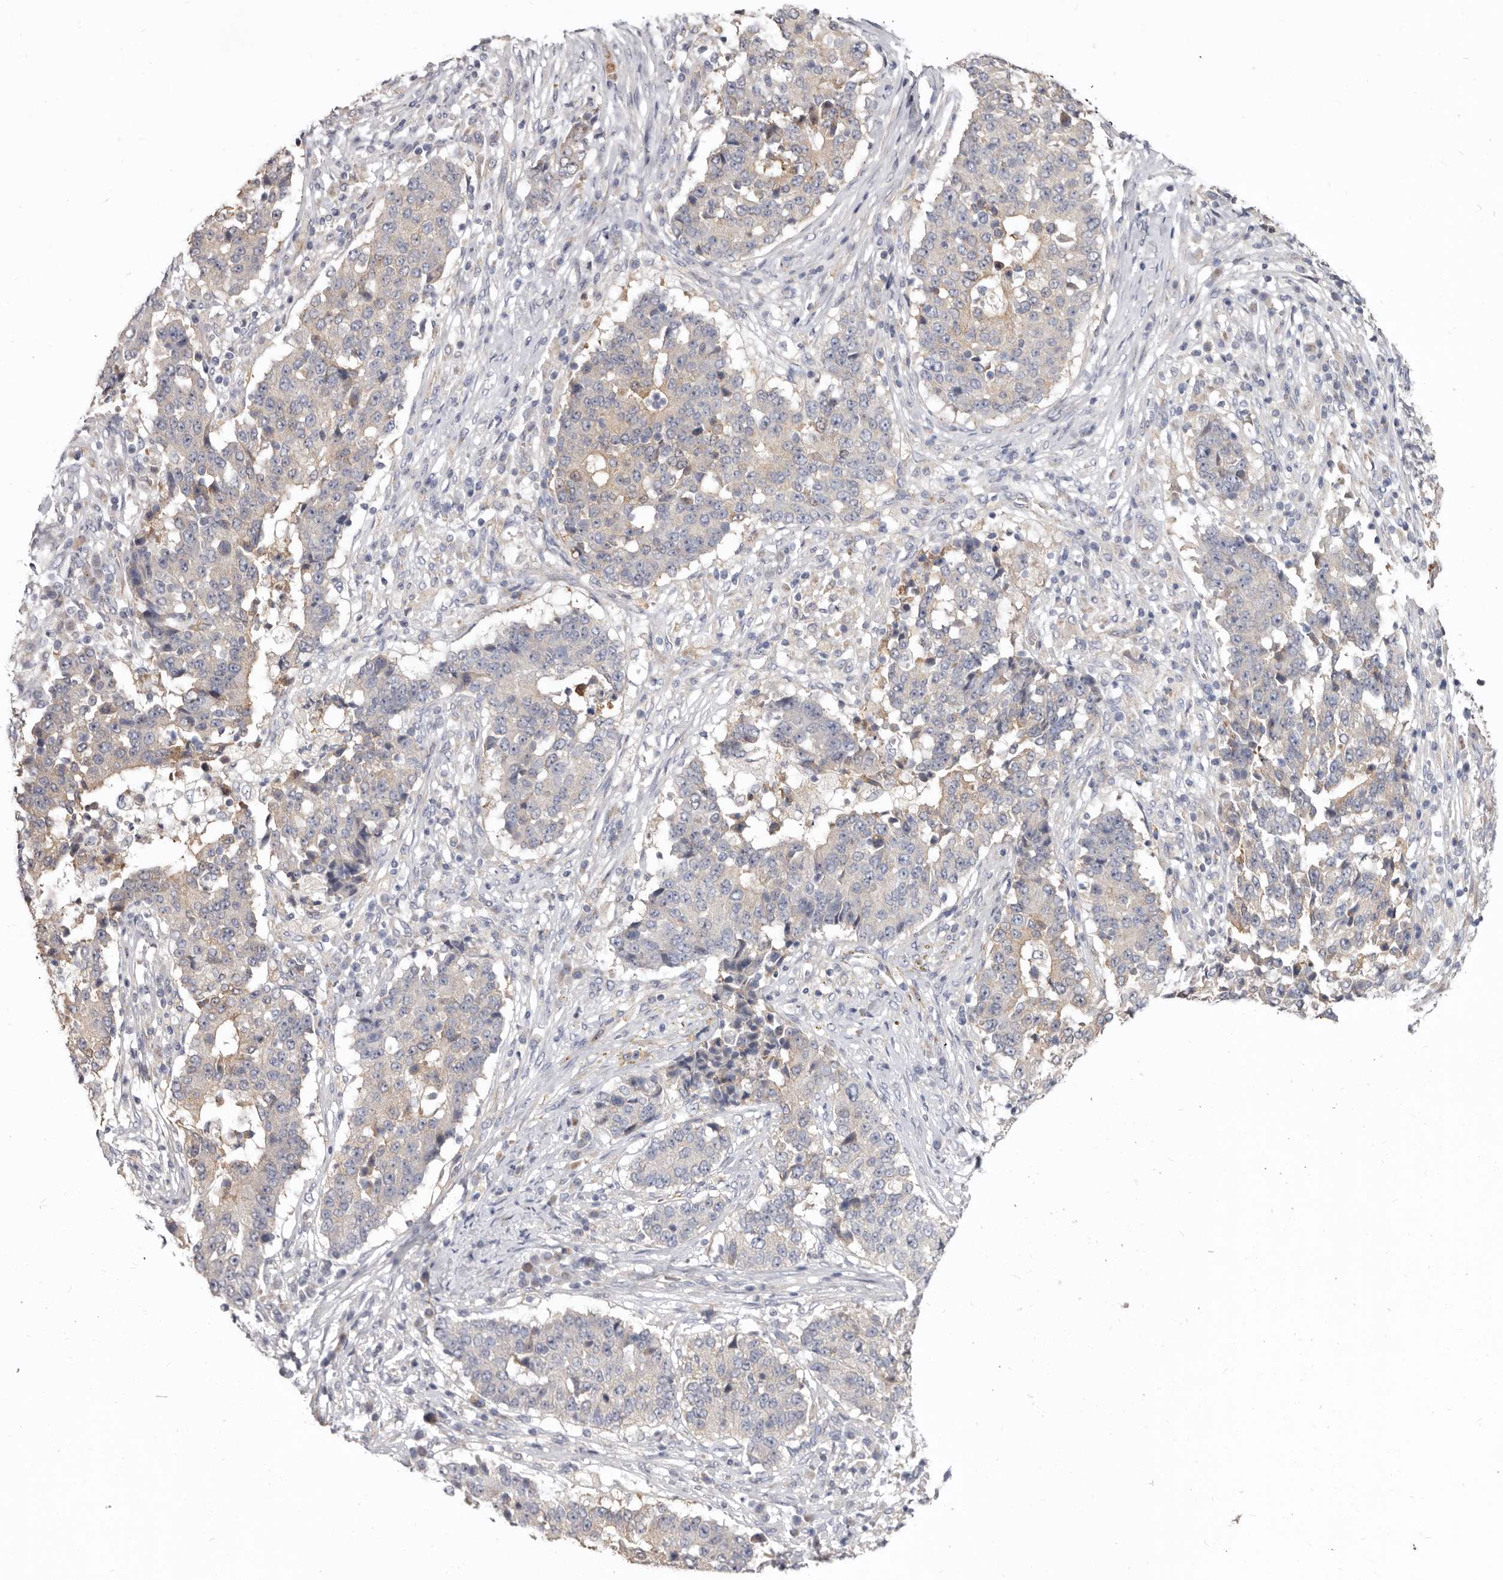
{"staining": {"intensity": "weak", "quantity": ">75%", "location": "cytoplasmic/membranous"}, "tissue": "stomach cancer", "cell_type": "Tumor cells", "image_type": "cancer", "snomed": [{"axis": "morphology", "description": "Adenocarcinoma, NOS"}, {"axis": "topography", "description": "Stomach"}], "caption": "Weak cytoplasmic/membranous staining is present in approximately >75% of tumor cells in adenocarcinoma (stomach). (brown staining indicates protein expression, while blue staining denotes nuclei).", "gene": "FMO2", "patient": {"sex": "male", "age": 59}}